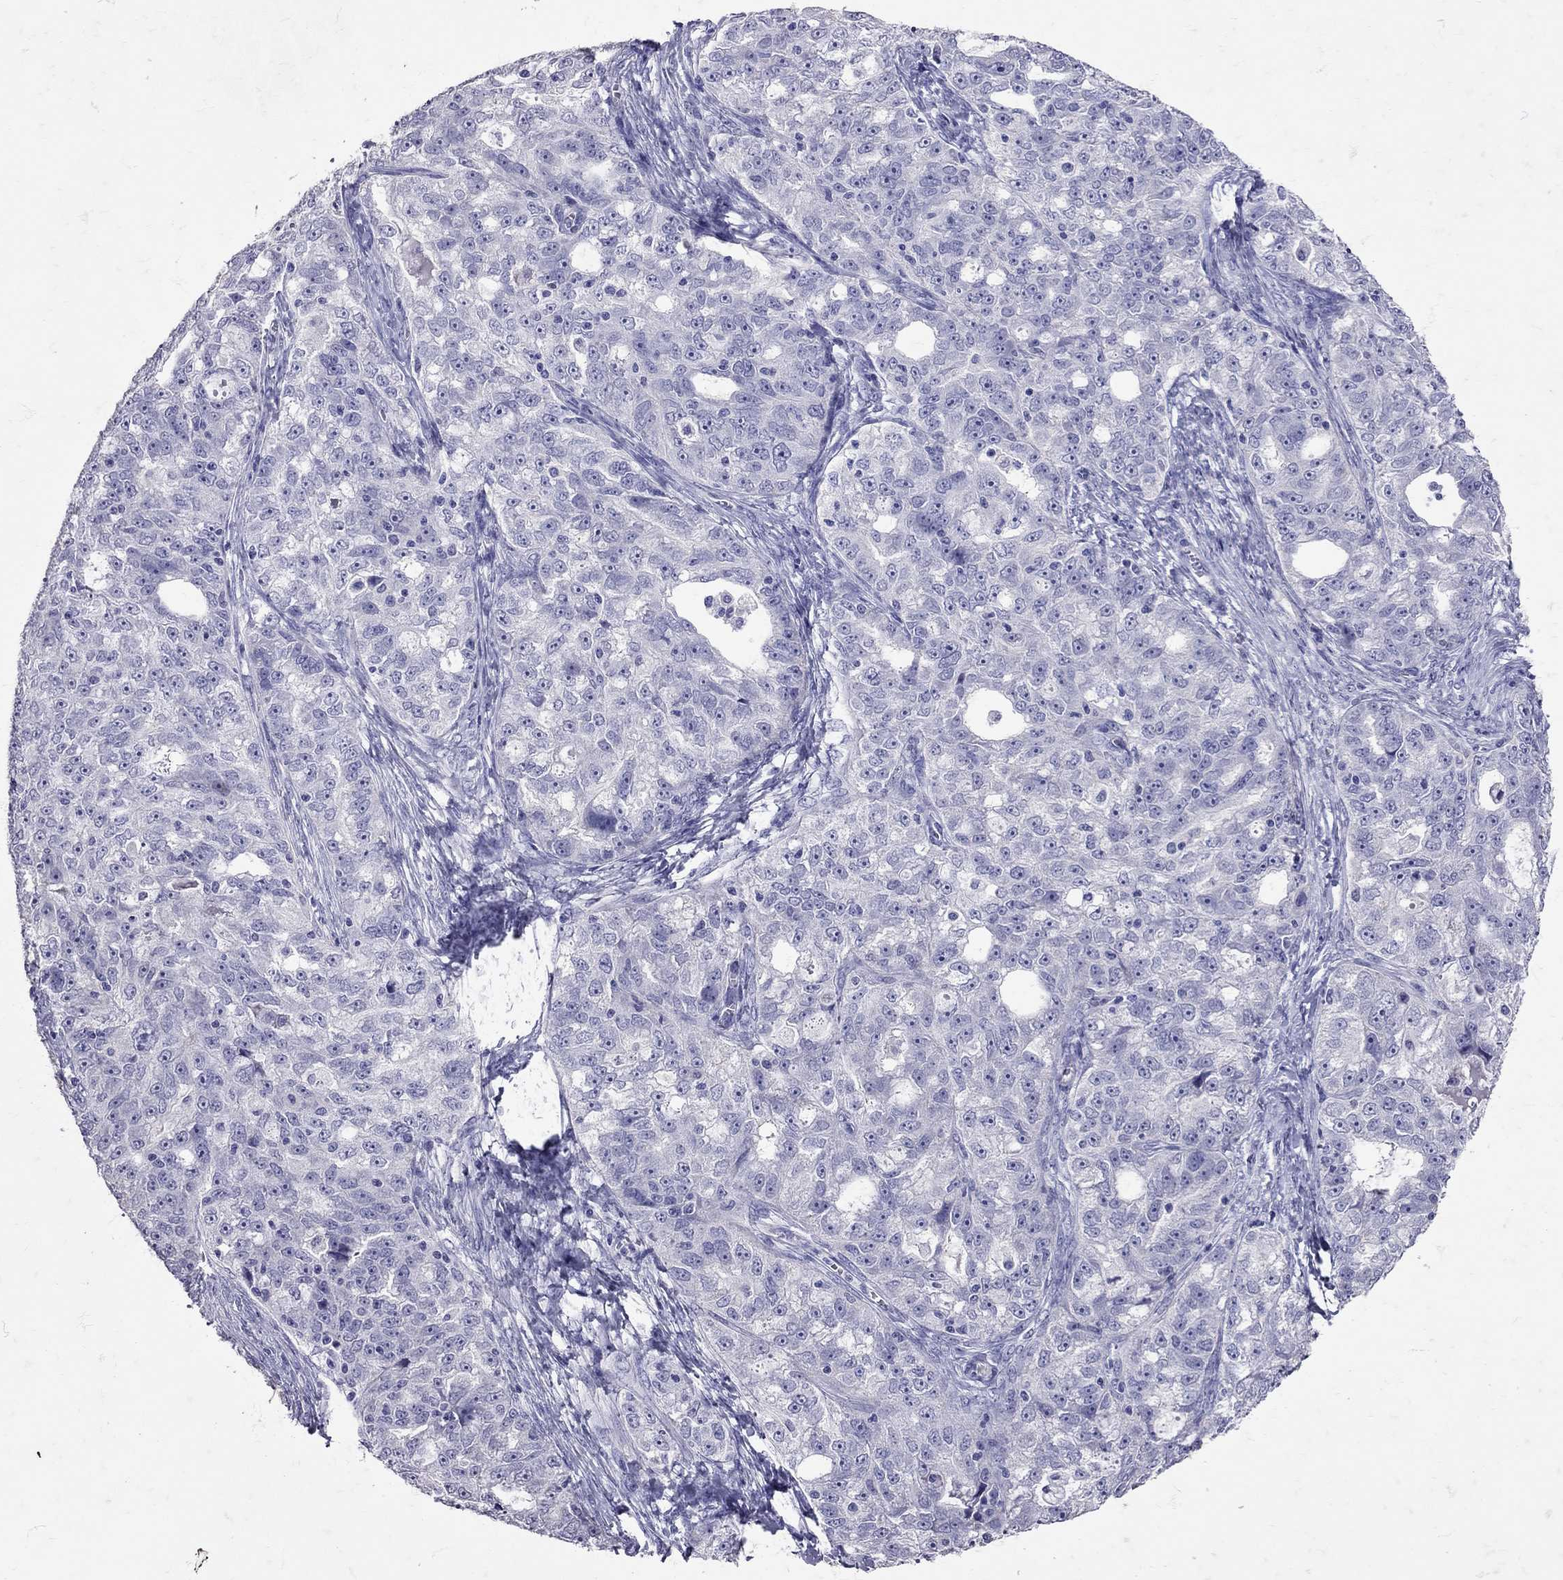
{"staining": {"intensity": "negative", "quantity": "none", "location": "none"}, "tissue": "ovarian cancer", "cell_type": "Tumor cells", "image_type": "cancer", "snomed": [{"axis": "morphology", "description": "Cystadenocarcinoma, serous, NOS"}, {"axis": "topography", "description": "Ovary"}], "caption": "IHC photomicrograph of neoplastic tissue: ovarian serous cystadenocarcinoma stained with DAB displays no significant protein expression in tumor cells. (DAB immunohistochemistry visualized using brightfield microscopy, high magnification).", "gene": "SST", "patient": {"sex": "female", "age": 51}}